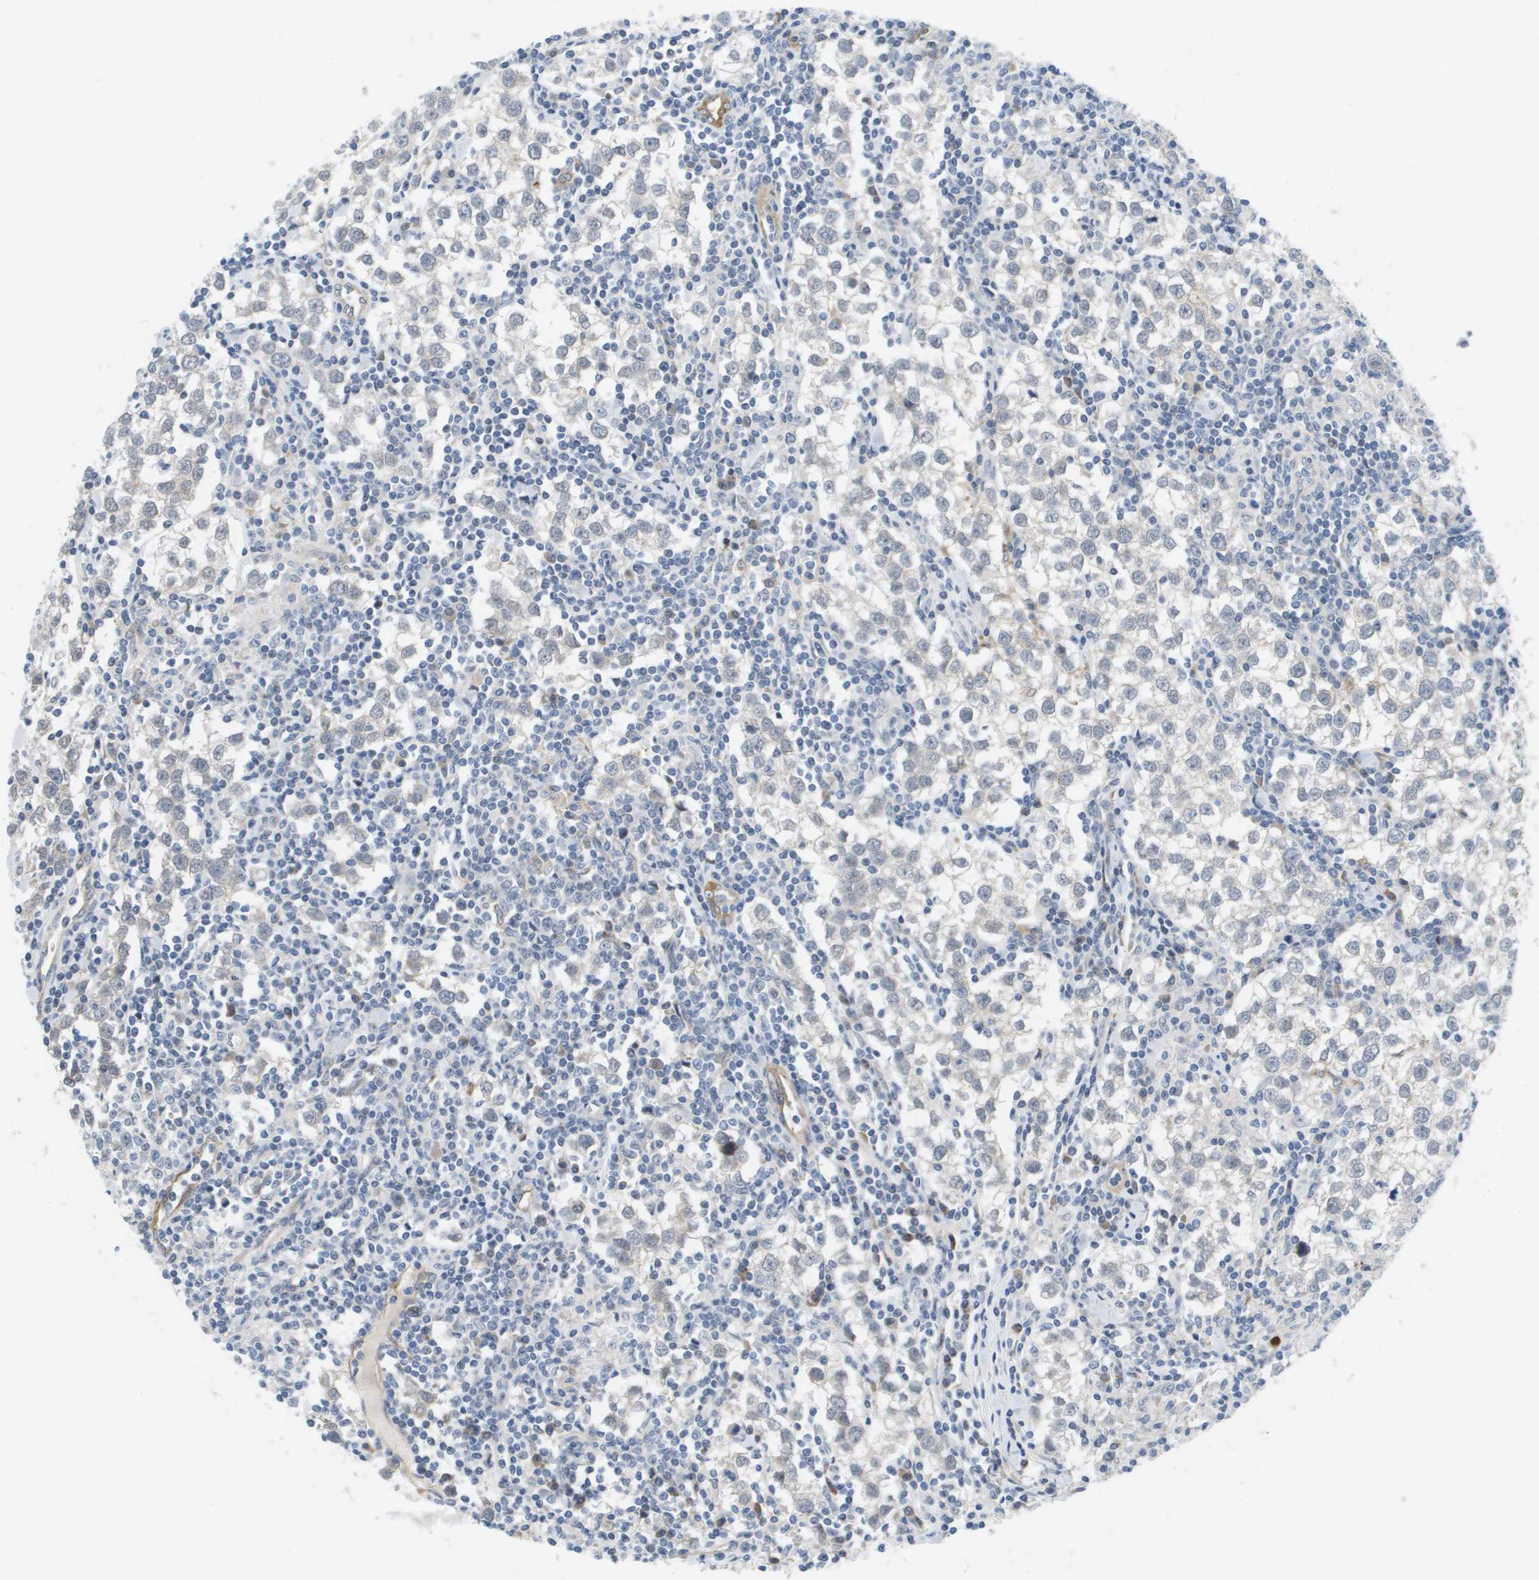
{"staining": {"intensity": "negative", "quantity": "none", "location": "none"}, "tissue": "testis cancer", "cell_type": "Tumor cells", "image_type": "cancer", "snomed": [{"axis": "morphology", "description": "Seminoma, NOS"}, {"axis": "morphology", "description": "Carcinoma, Embryonal, NOS"}, {"axis": "topography", "description": "Testis"}], "caption": "Immunohistochemical staining of human testis cancer (seminoma) exhibits no significant expression in tumor cells.", "gene": "MARCHF8", "patient": {"sex": "male", "age": 36}}